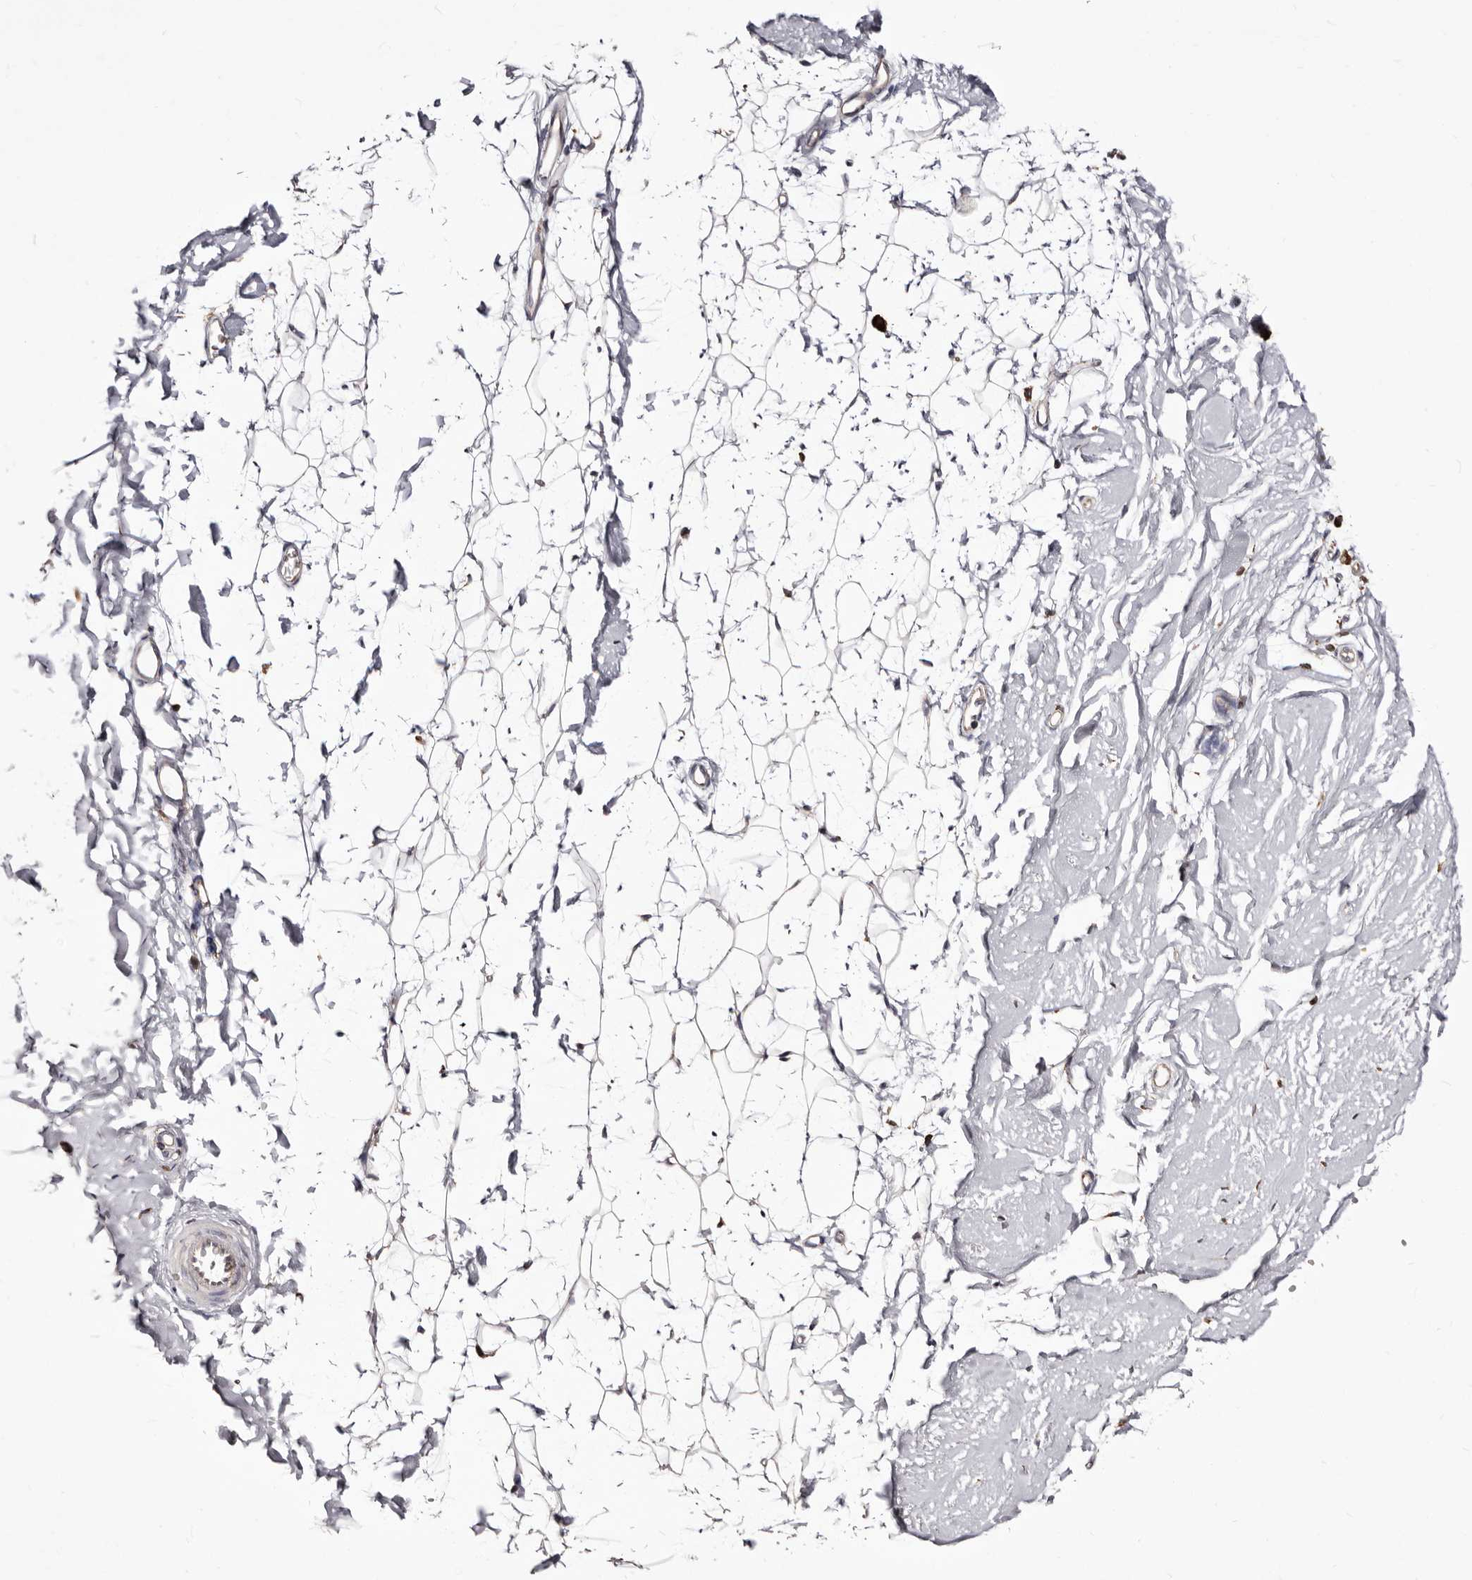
{"staining": {"intensity": "negative", "quantity": "none", "location": "none"}, "tissue": "adipose tissue", "cell_type": "Adipocytes", "image_type": "normal", "snomed": [{"axis": "morphology", "description": "Normal tissue, NOS"}, {"axis": "topography", "description": "Breast"}], "caption": "Human adipose tissue stained for a protein using immunohistochemistry (IHC) demonstrates no positivity in adipocytes.", "gene": "ACBD6", "patient": {"sex": "female", "age": 23}}